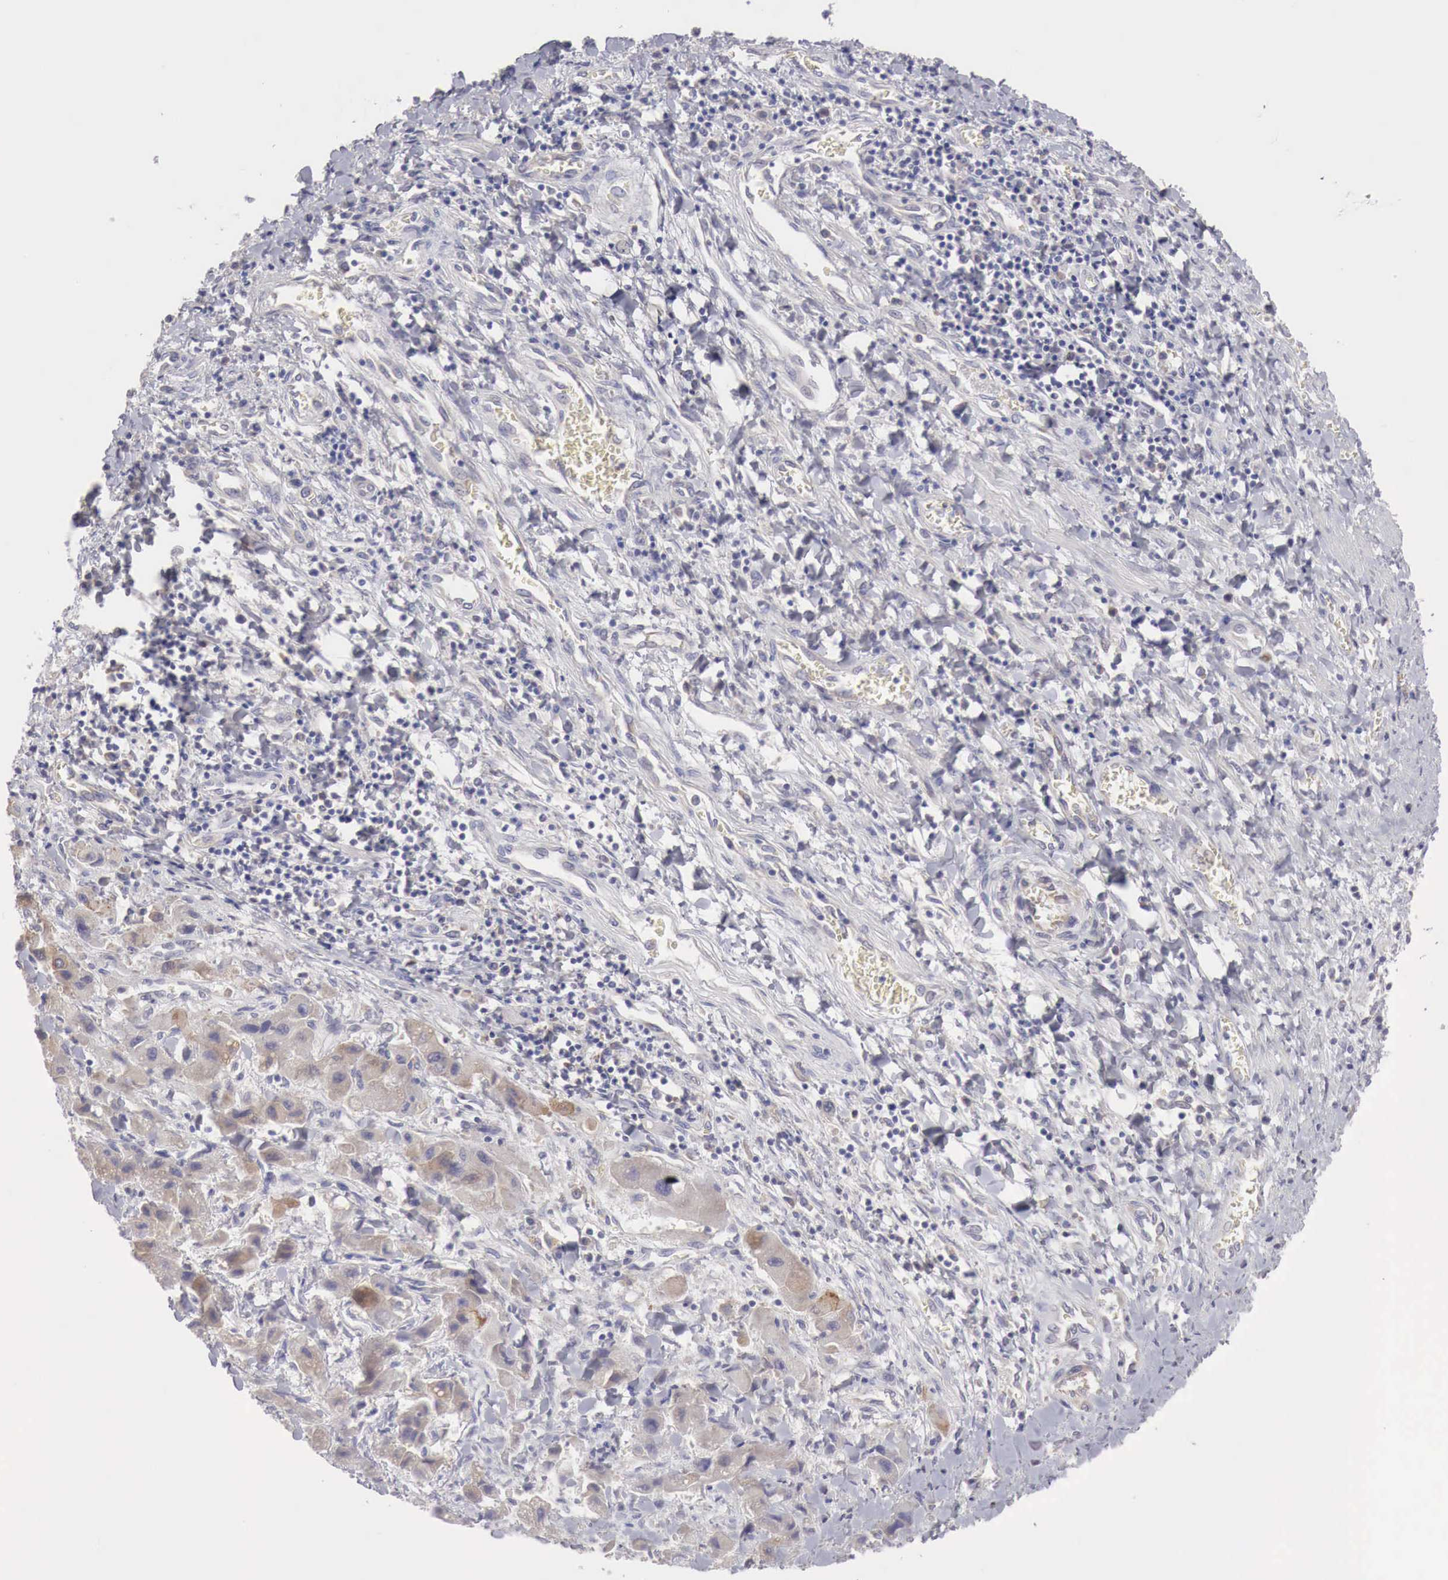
{"staining": {"intensity": "moderate", "quantity": ">75%", "location": "cytoplasmic/membranous"}, "tissue": "liver cancer", "cell_type": "Tumor cells", "image_type": "cancer", "snomed": [{"axis": "morphology", "description": "Carcinoma, Hepatocellular, NOS"}, {"axis": "topography", "description": "Liver"}], "caption": "Tumor cells demonstrate medium levels of moderate cytoplasmic/membranous staining in approximately >75% of cells in liver cancer.", "gene": "NSDHL", "patient": {"sex": "male", "age": 24}}